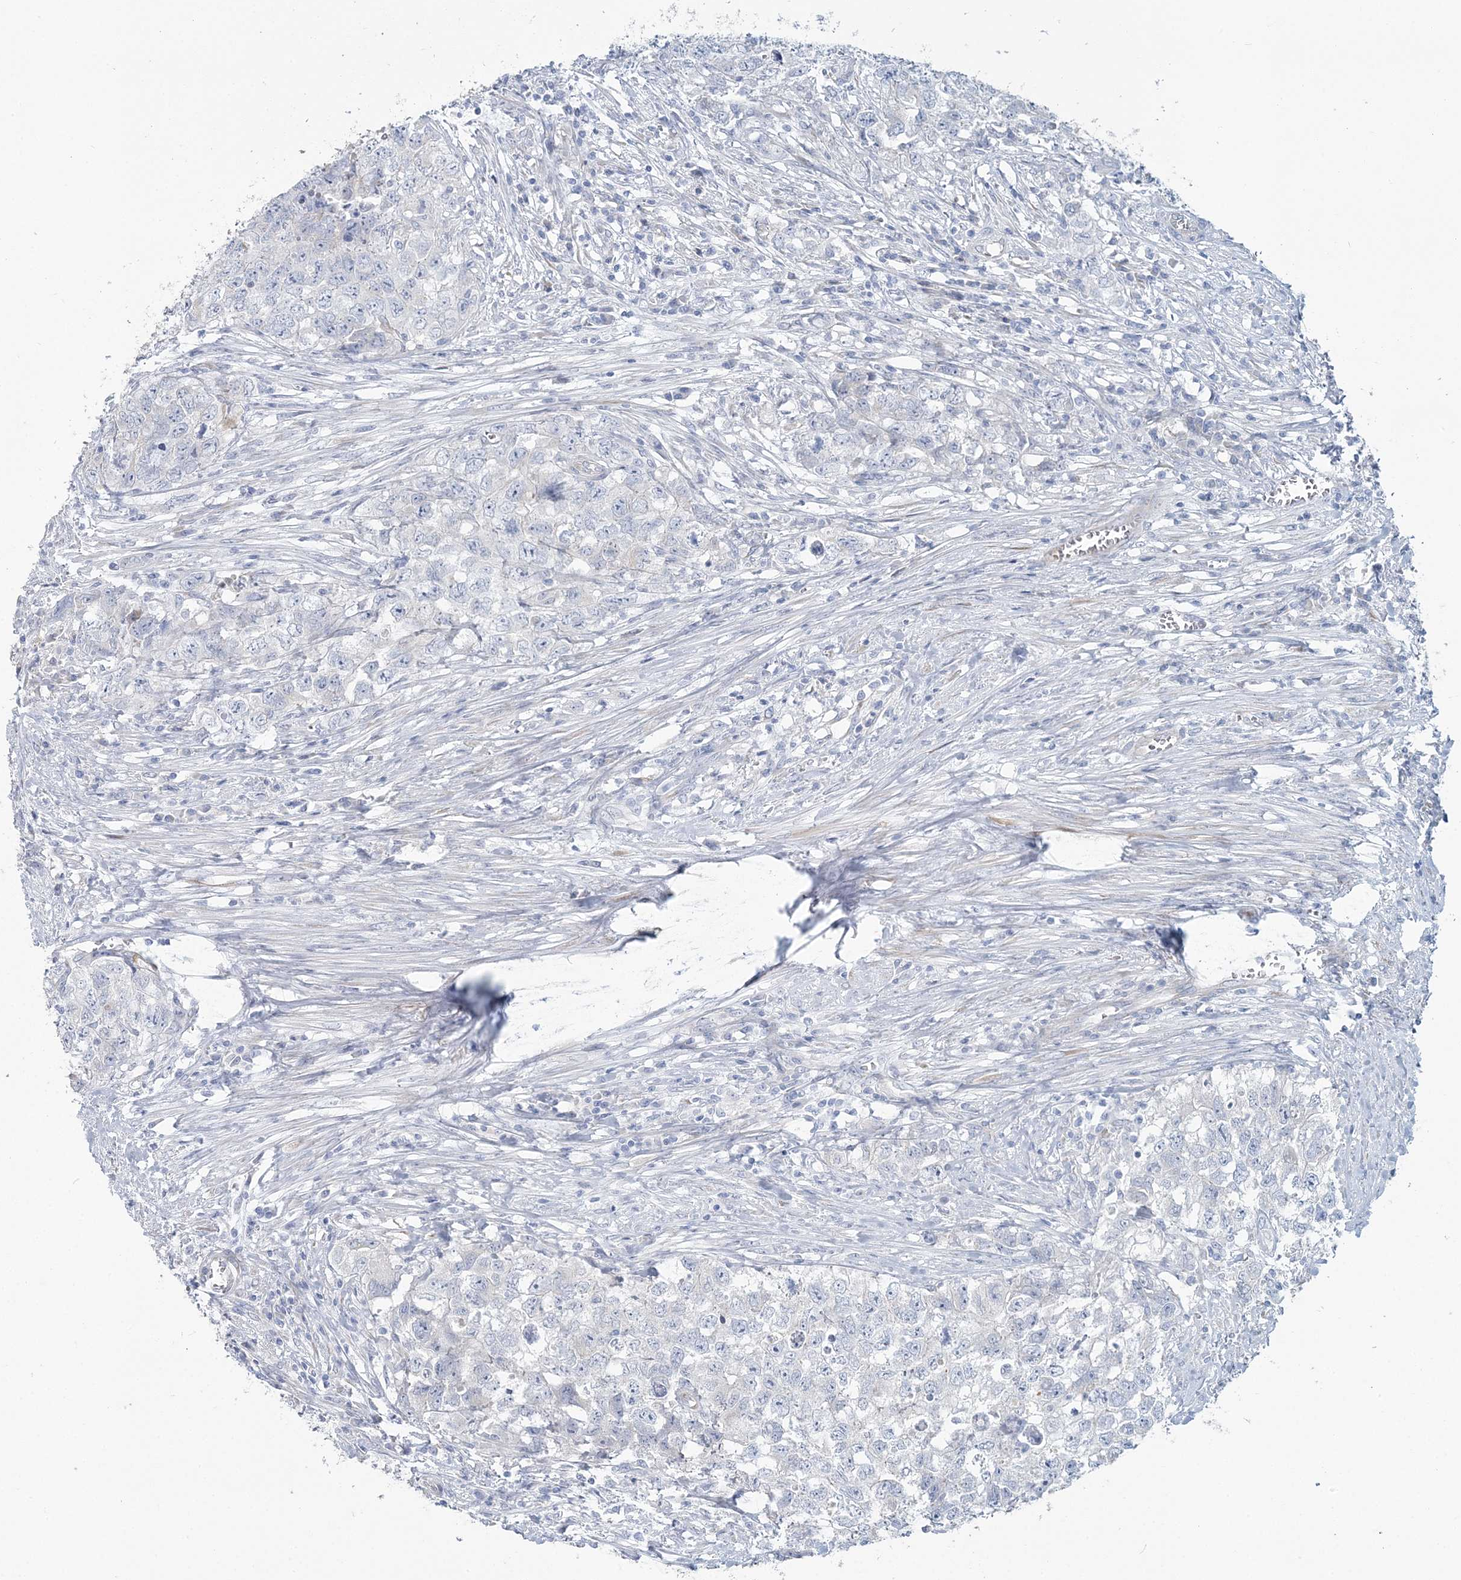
{"staining": {"intensity": "negative", "quantity": "none", "location": "none"}, "tissue": "testis cancer", "cell_type": "Tumor cells", "image_type": "cancer", "snomed": [{"axis": "morphology", "description": "Seminoma, NOS"}, {"axis": "morphology", "description": "Carcinoma, Embryonal, NOS"}, {"axis": "topography", "description": "Testis"}], "caption": "The micrograph exhibits no significant expression in tumor cells of testis cancer.", "gene": "CMBL", "patient": {"sex": "male", "age": 43}}